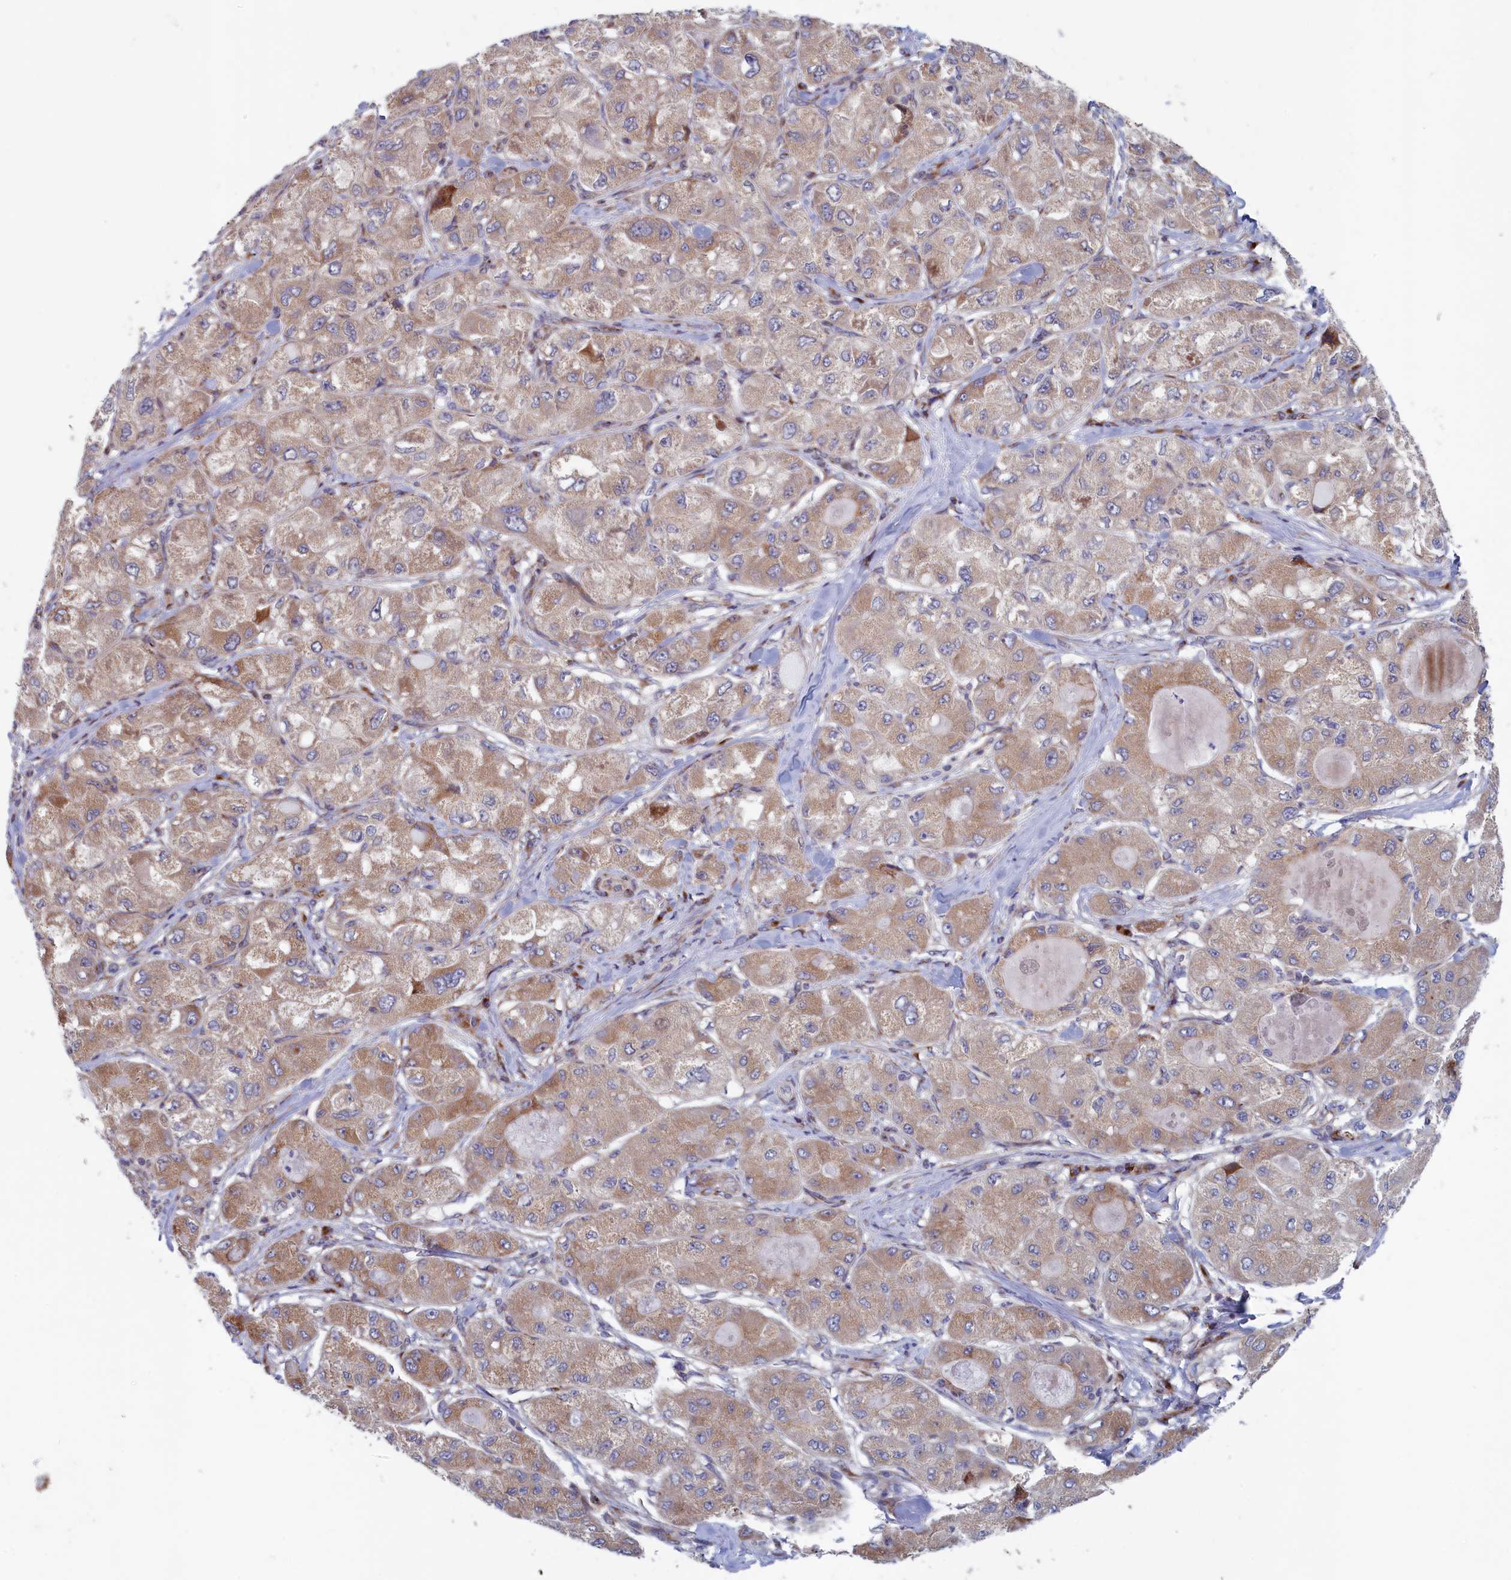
{"staining": {"intensity": "moderate", "quantity": "<25%", "location": "cytoplasmic/membranous"}, "tissue": "liver cancer", "cell_type": "Tumor cells", "image_type": "cancer", "snomed": [{"axis": "morphology", "description": "Carcinoma, Hepatocellular, NOS"}, {"axis": "topography", "description": "Liver"}], "caption": "IHC photomicrograph of human liver cancer (hepatocellular carcinoma) stained for a protein (brown), which displays low levels of moderate cytoplasmic/membranous positivity in approximately <25% of tumor cells.", "gene": "MTFMT", "patient": {"sex": "male", "age": 80}}